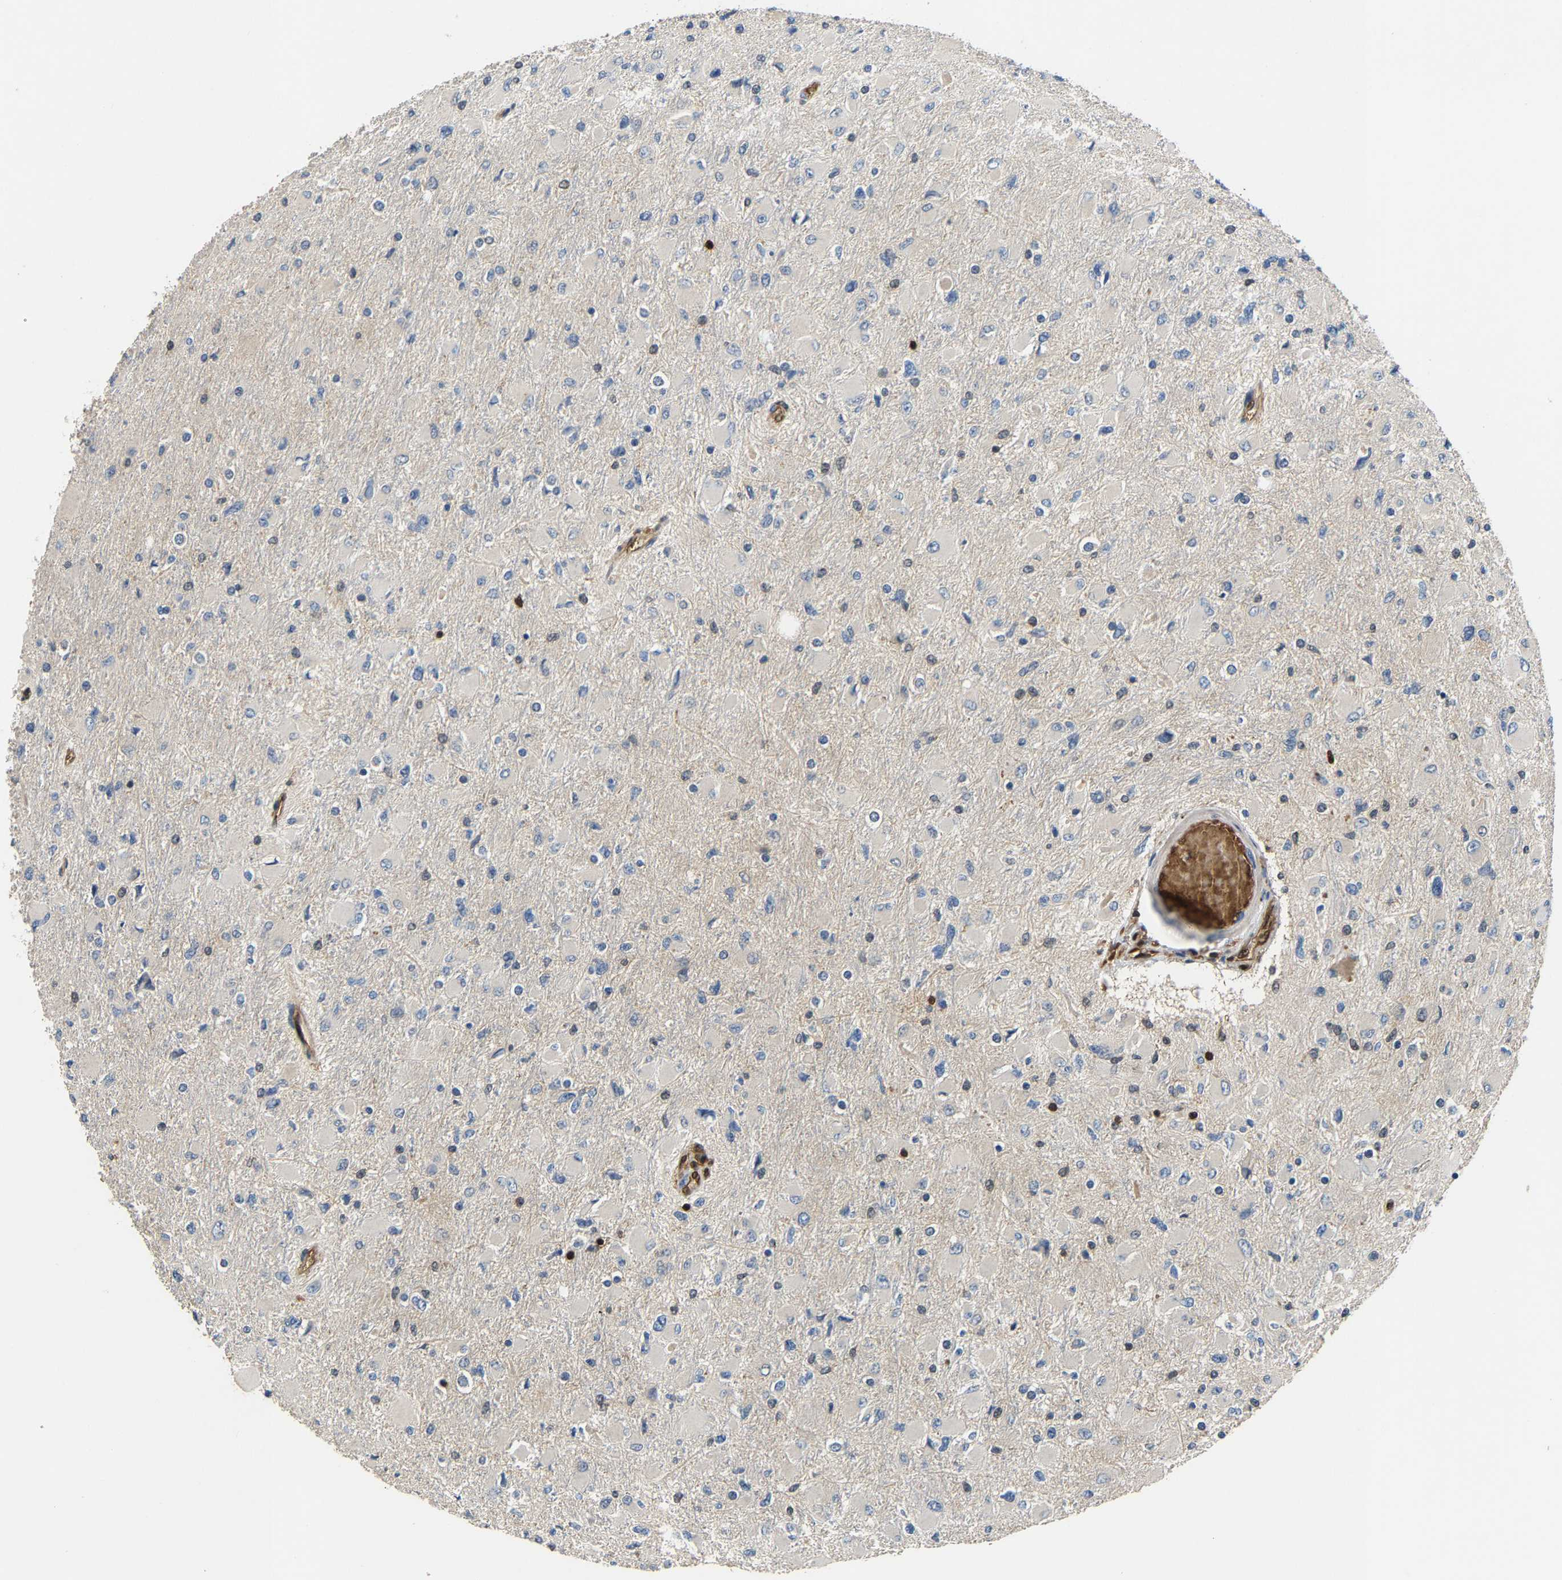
{"staining": {"intensity": "negative", "quantity": "none", "location": "none"}, "tissue": "glioma", "cell_type": "Tumor cells", "image_type": "cancer", "snomed": [{"axis": "morphology", "description": "Glioma, malignant, High grade"}, {"axis": "topography", "description": "Cerebral cortex"}], "caption": "Tumor cells are negative for brown protein staining in malignant glioma (high-grade). The staining was performed using DAB (3,3'-diaminobenzidine) to visualize the protein expression in brown, while the nuclei were stained in blue with hematoxylin (Magnification: 20x).", "gene": "GIMAP7", "patient": {"sex": "female", "age": 36}}